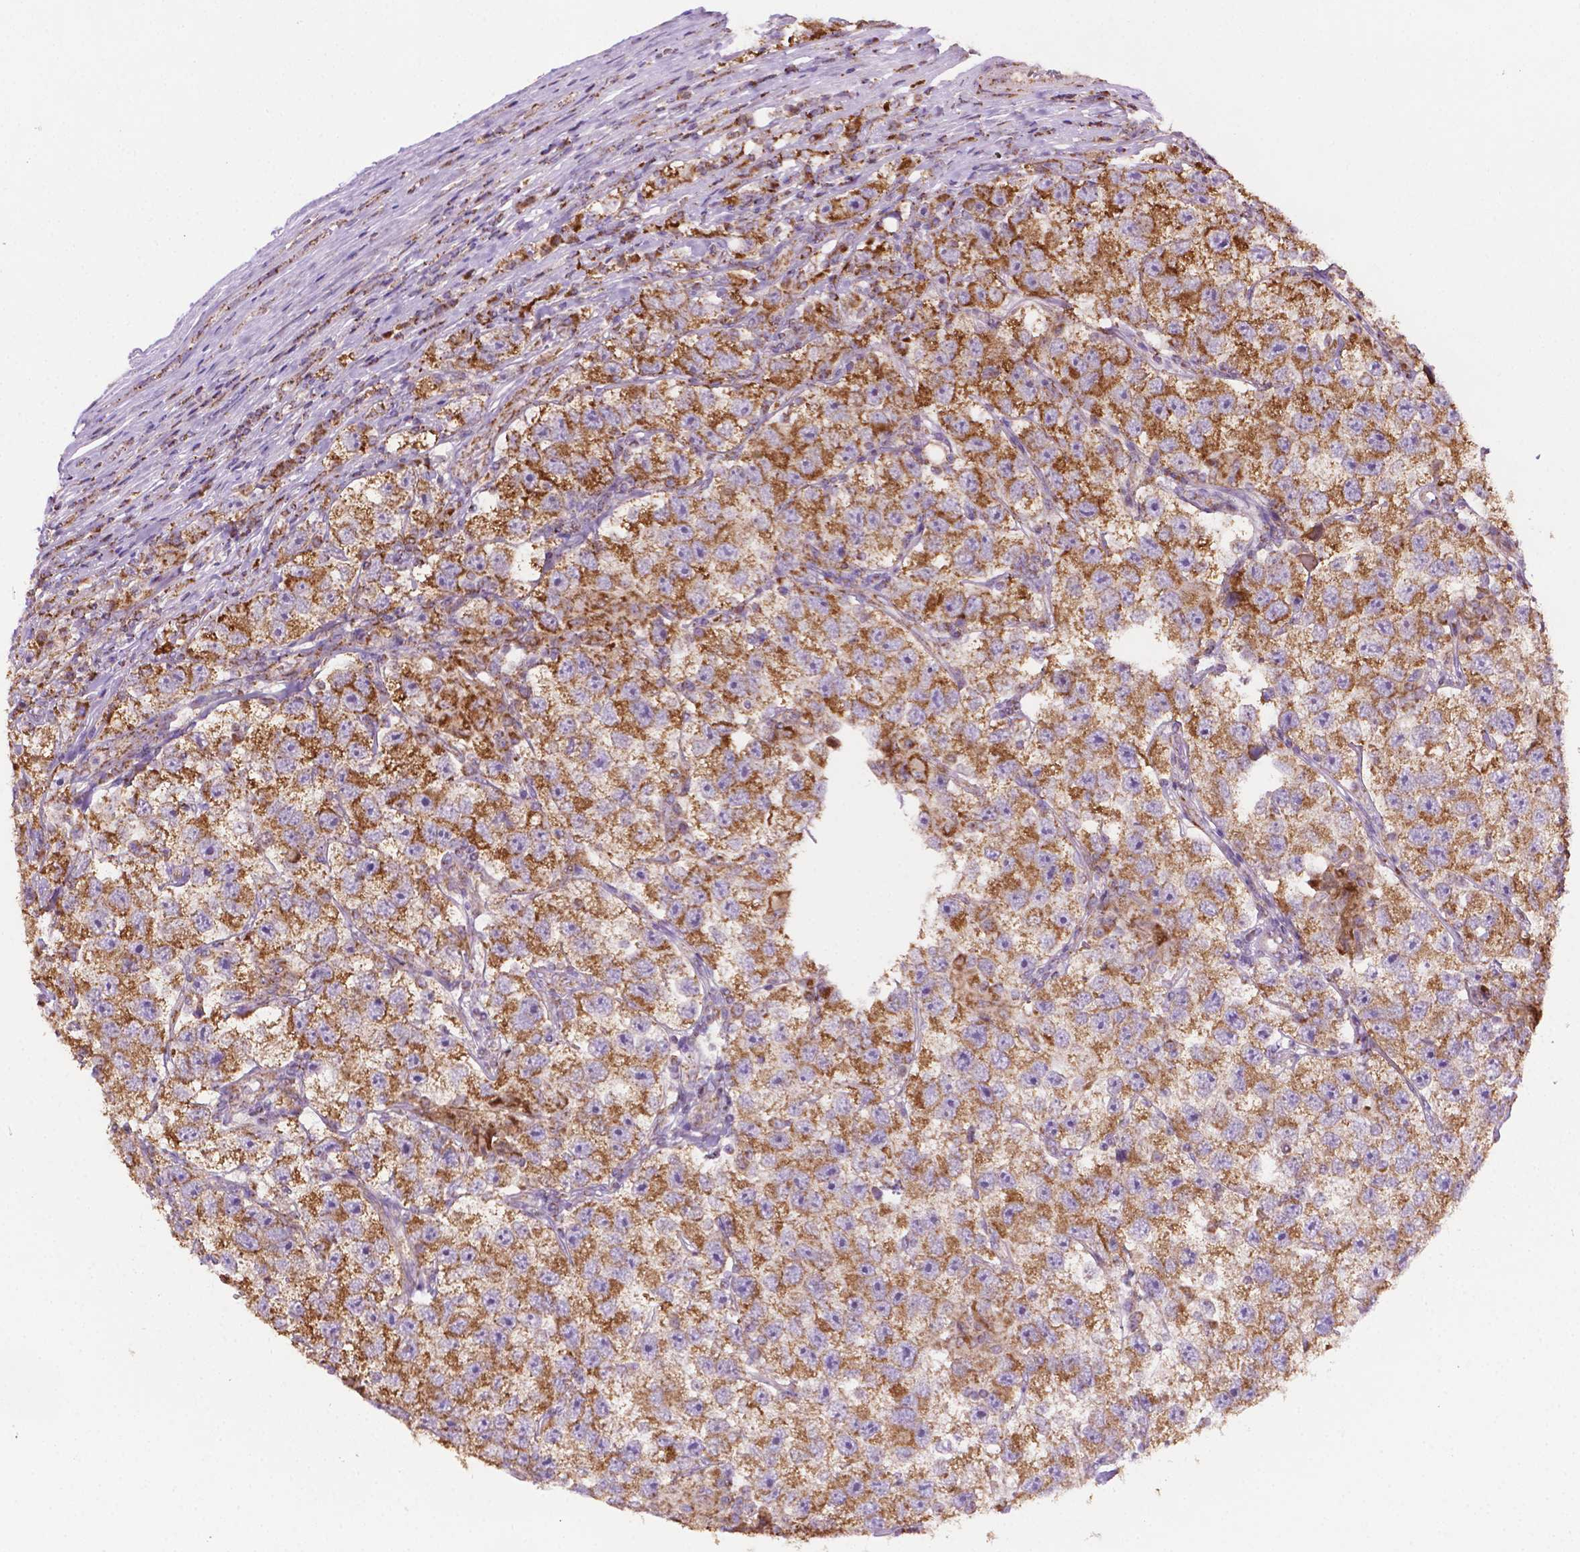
{"staining": {"intensity": "moderate", "quantity": ">75%", "location": "cytoplasmic/membranous"}, "tissue": "testis cancer", "cell_type": "Tumor cells", "image_type": "cancer", "snomed": [{"axis": "morphology", "description": "Seminoma, NOS"}, {"axis": "topography", "description": "Testis"}], "caption": "Tumor cells exhibit moderate cytoplasmic/membranous staining in about >75% of cells in testis cancer (seminoma).", "gene": "ILVBL", "patient": {"sex": "male", "age": 26}}